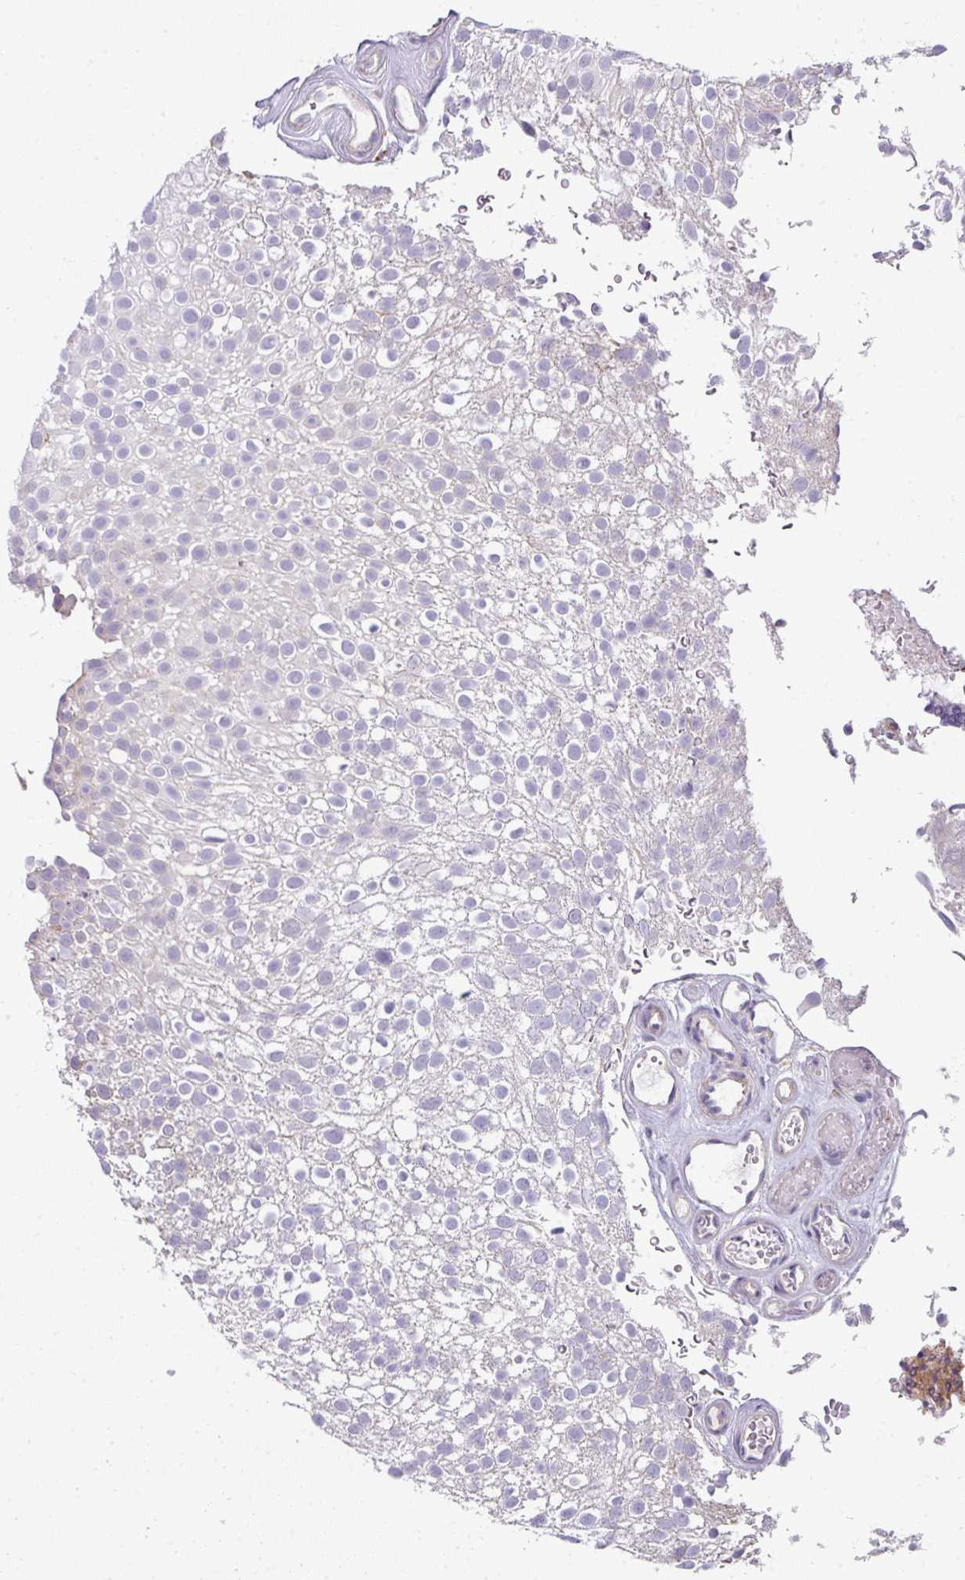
{"staining": {"intensity": "negative", "quantity": "none", "location": "none"}, "tissue": "urothelial cancer", "cell_type": "Tumor cells", "image_type": "cancer", "snomed": [{"axis": "morphology", "description": "Urothelial carcinoma, Low grade"}, {"axis": "topography", "description": "Urinary bladder"}], "caption": "Urothelial cancer was stained to show a protein in brown. There is no significant positivity in tumor cells. (DAB IHC, high magnification).", "gene": "STAT5A", "patient": {"sex": "male", "age": 78}}